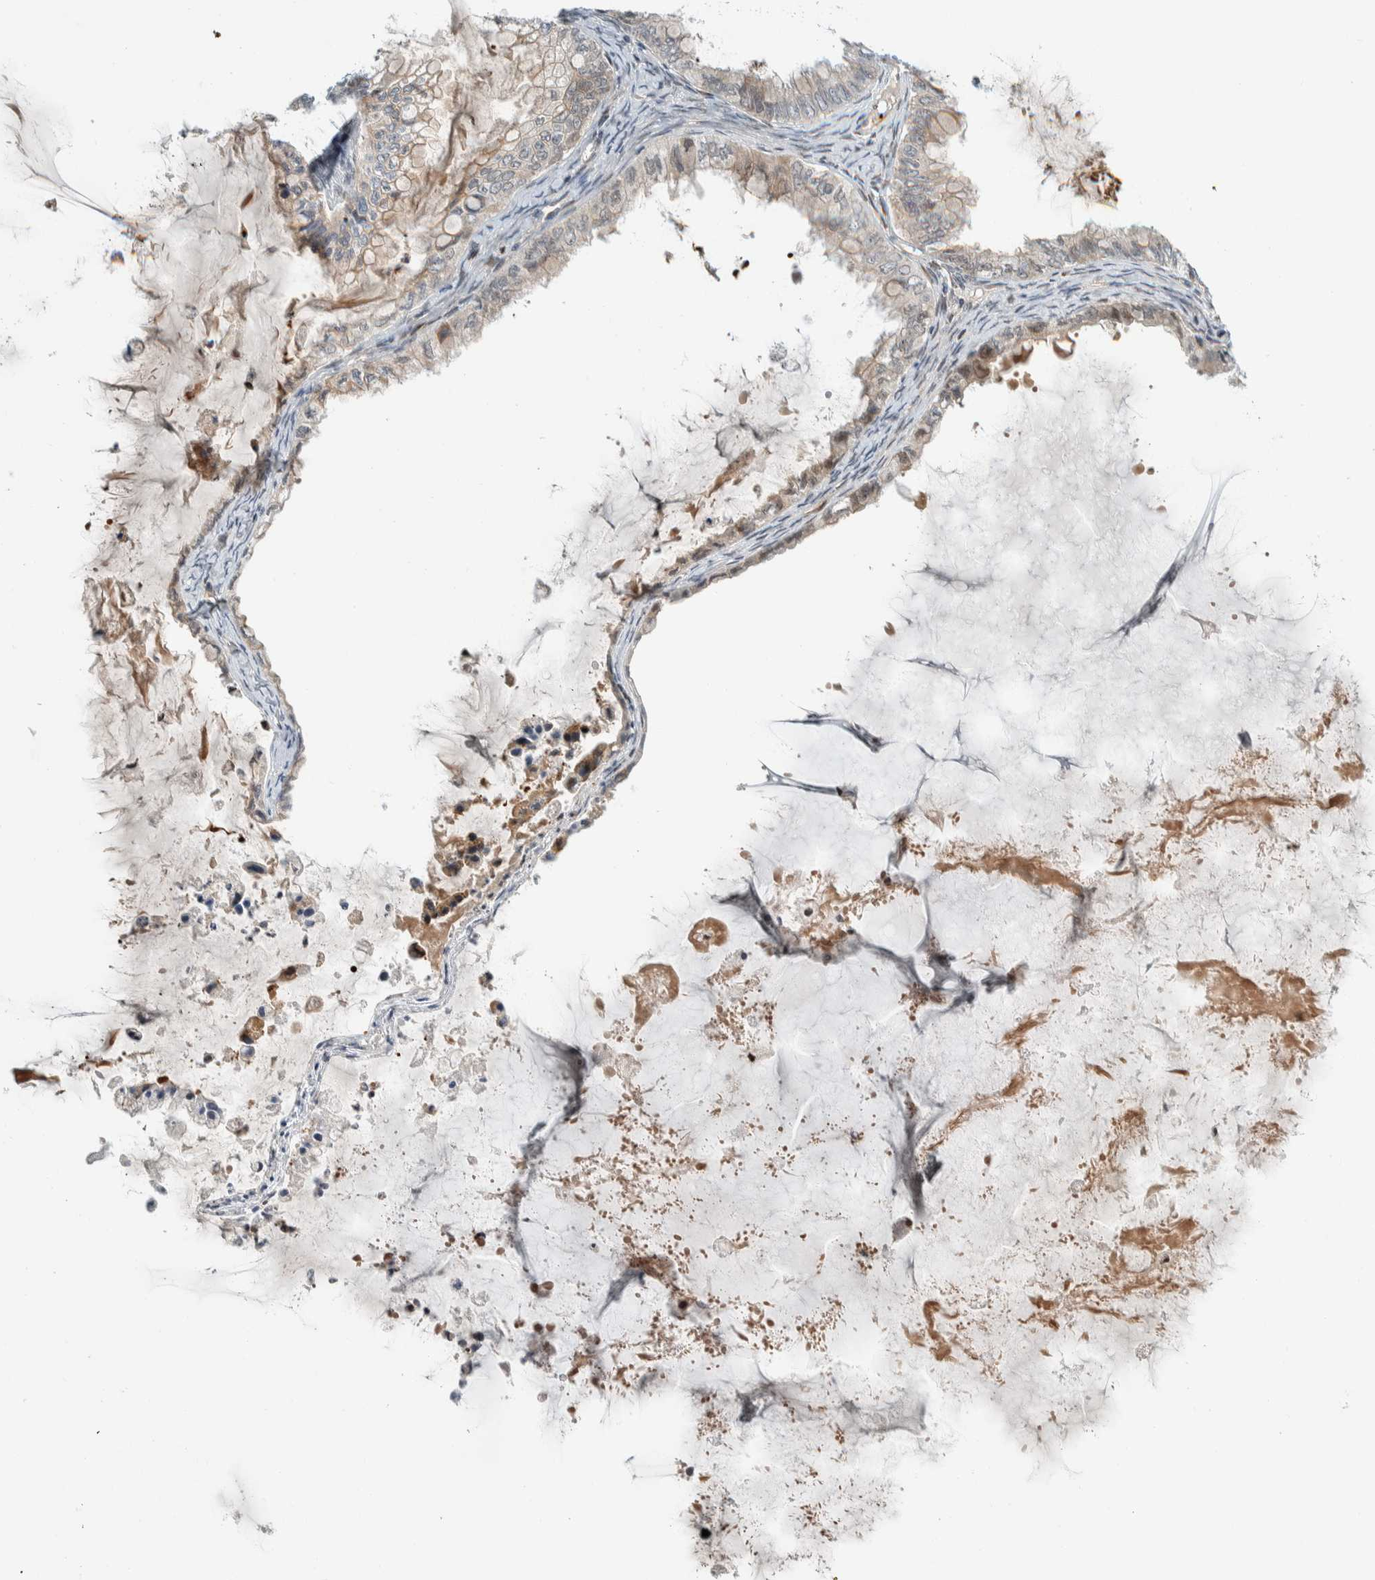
{"staining": {"intensity": "negative", "quantity": "none", "location": "none"}, "tissue": "ovarian cancer", "cell_type": "Tumor cells", "image_type": "cancer", "snomed": [{"axis": "morphology", "description": "Cystadenocarcinoma, mucinous, NOS"}, {"axis": "topography", "description": "Ovary"}], "caption": "High magnification brightfield microscopy of ovarian mucinous cystadenocarcinoma stained with DAB (3,3'-diaminobenzidine) (brown) and counterstained with hematoxylin (blue): tumor cells show no significant positivity.", "gene": "NCR3LG1", "patient": {"sex": "female", "age": 80}}